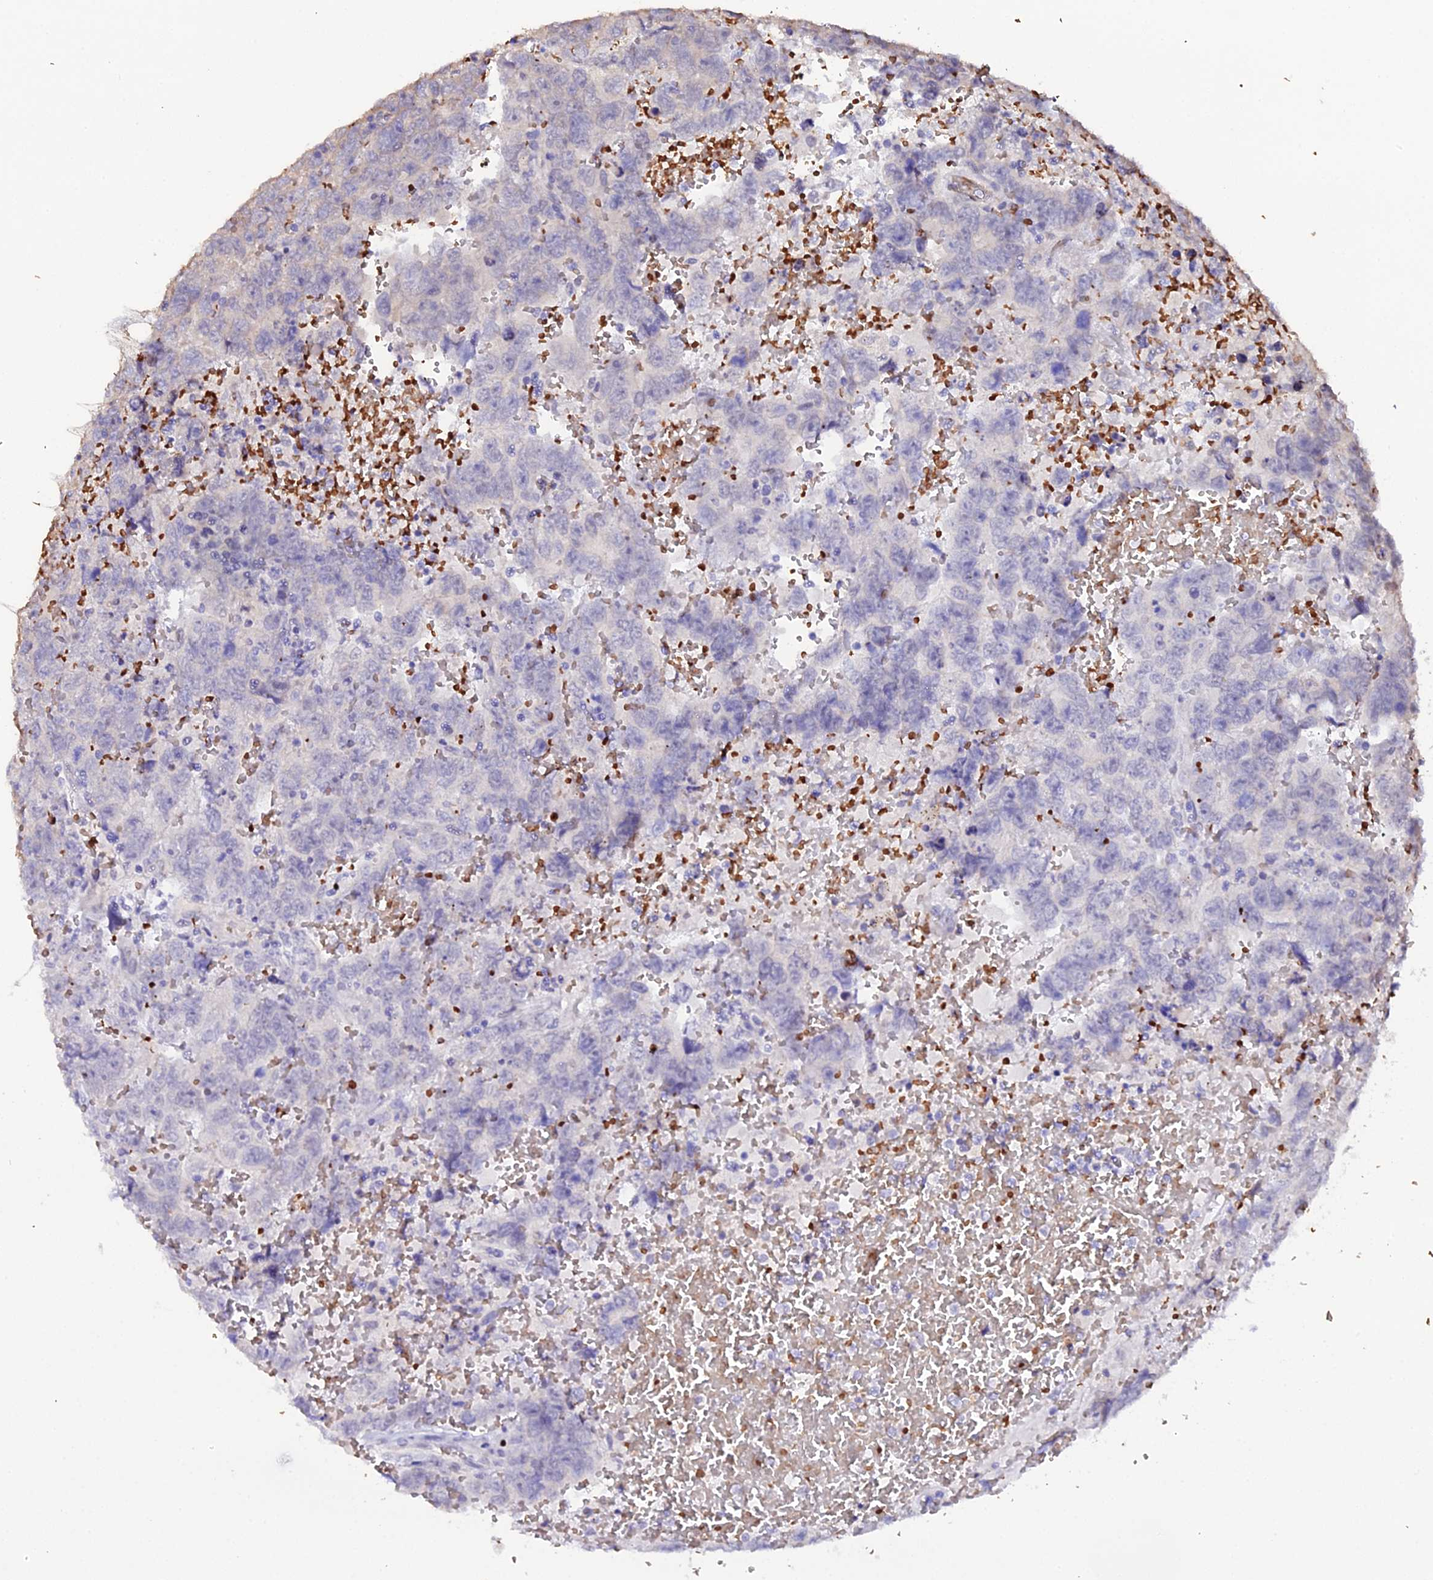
{"staining": {"intensity": "negative", "quantity": "none", "location": "none"}, "tissue": "testis cancer", "cell_type": "Tumor cells", "image_type": "cancer", "snomed": [{"axis": "morphology", "description": "Carcinoma, Embryonal, NOS"}, {"axis": "topography", "description": "Testis"}], "caption": "The IHC image has no significant expression in tumor cells of embryonal carcinoma (testis) tissue. (Immunohistochemistry, brightfield microscopy, high magnification).", "gene": "CFAP45", "patient": {"sex": "male", "age": 45}}